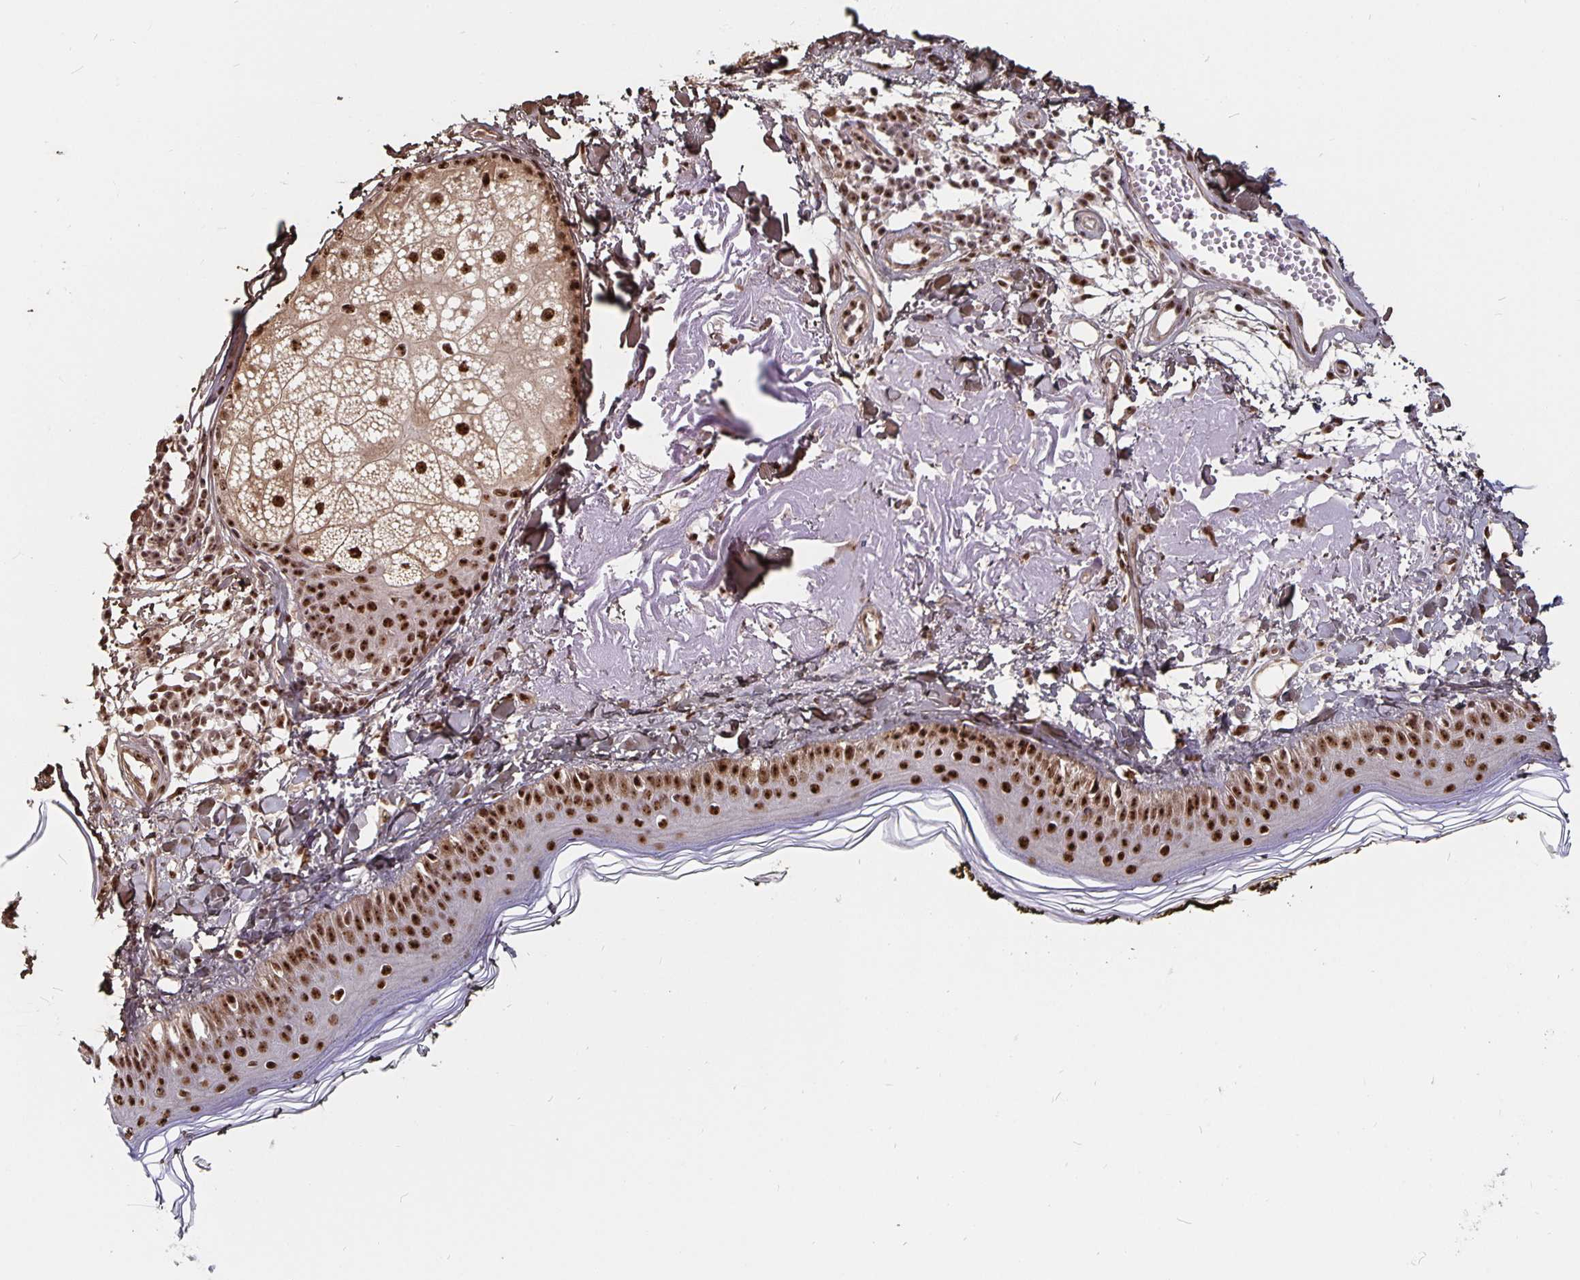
{"staining": {"intensity": "moderate", "quantity": ">75%", "location": "nuclear"}, "tissue": "skin", "cell_type": "Fibroblasts", "image_type": "normal", "snomed": [{"axis": "morphology", "description": "Normal tissue, NOS"}, {"axis": "topography", "description": "Skin"}], "caption": "Immunohistochemistry of unremarkable human skin displays medium levels of moderate nuclear staining in about >75% of fibroblasts. (DAB = brown stain, brightfield microscopy at high magnification).", "gene": "LAS1L", "patient": {"sex": "male", "age": 76}}